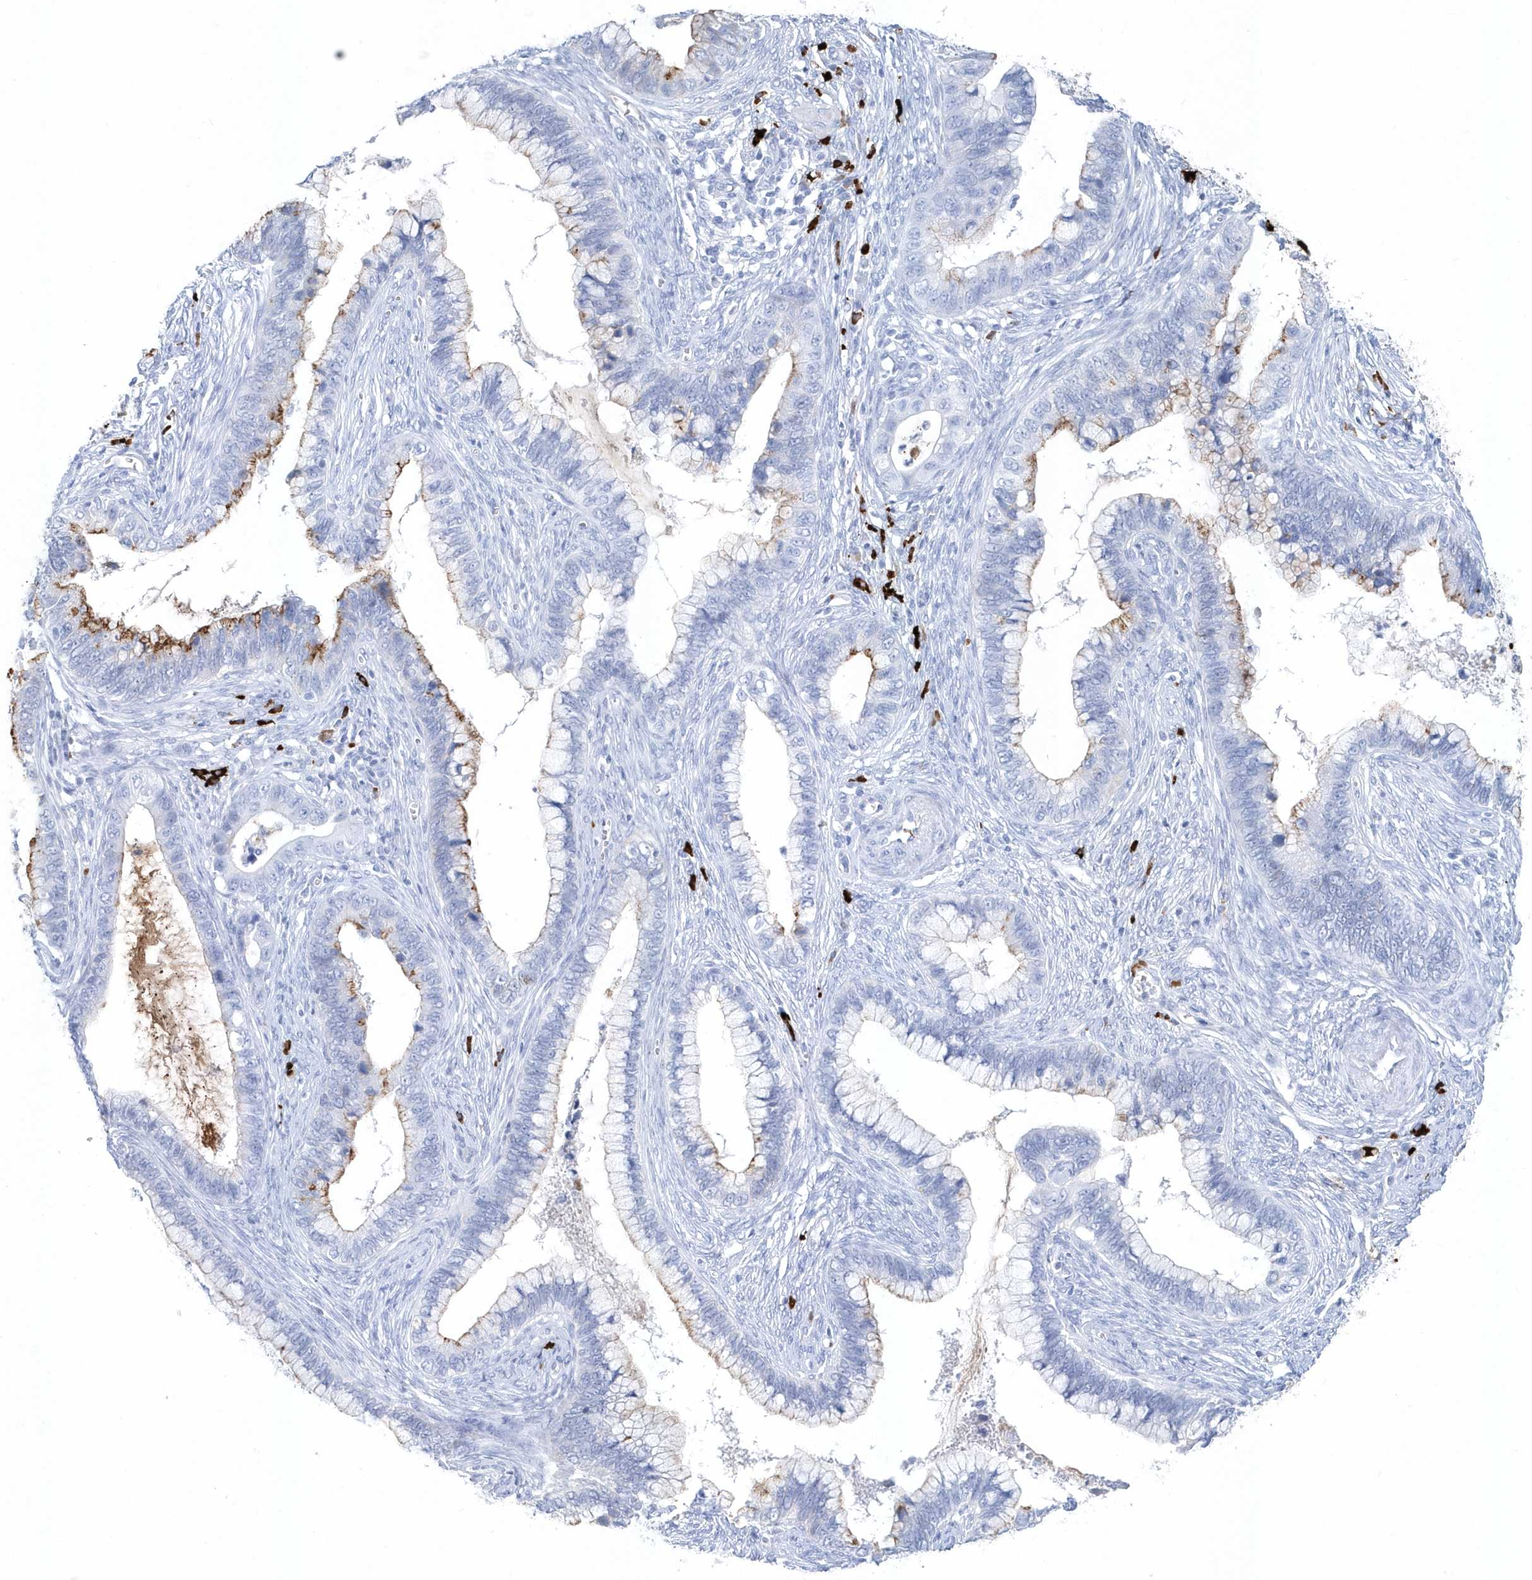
{"staining": {"intensity": "moderate", "quantity": "<25%", "location": "cytoplasmic/membranous"}, "tissue": "cervical cancer", "cell_type": "Tumor cells", "image_type": "cancer", "snomed": [{"axis": "morphology", "description": "Adenocarcinoma, NOS"}, {"axis": "topography", "description": "Cervix"}], "caption": "Immunohistochemistry (IHC) (DAB) staining of adenocarcinoma (cervical) exhibits moderate cytoplasmic/membranous protein staining in approximately <25% of tumor cells.", "gene": "JCHAIN", "patient": {"sex": "female", "age": 44}}